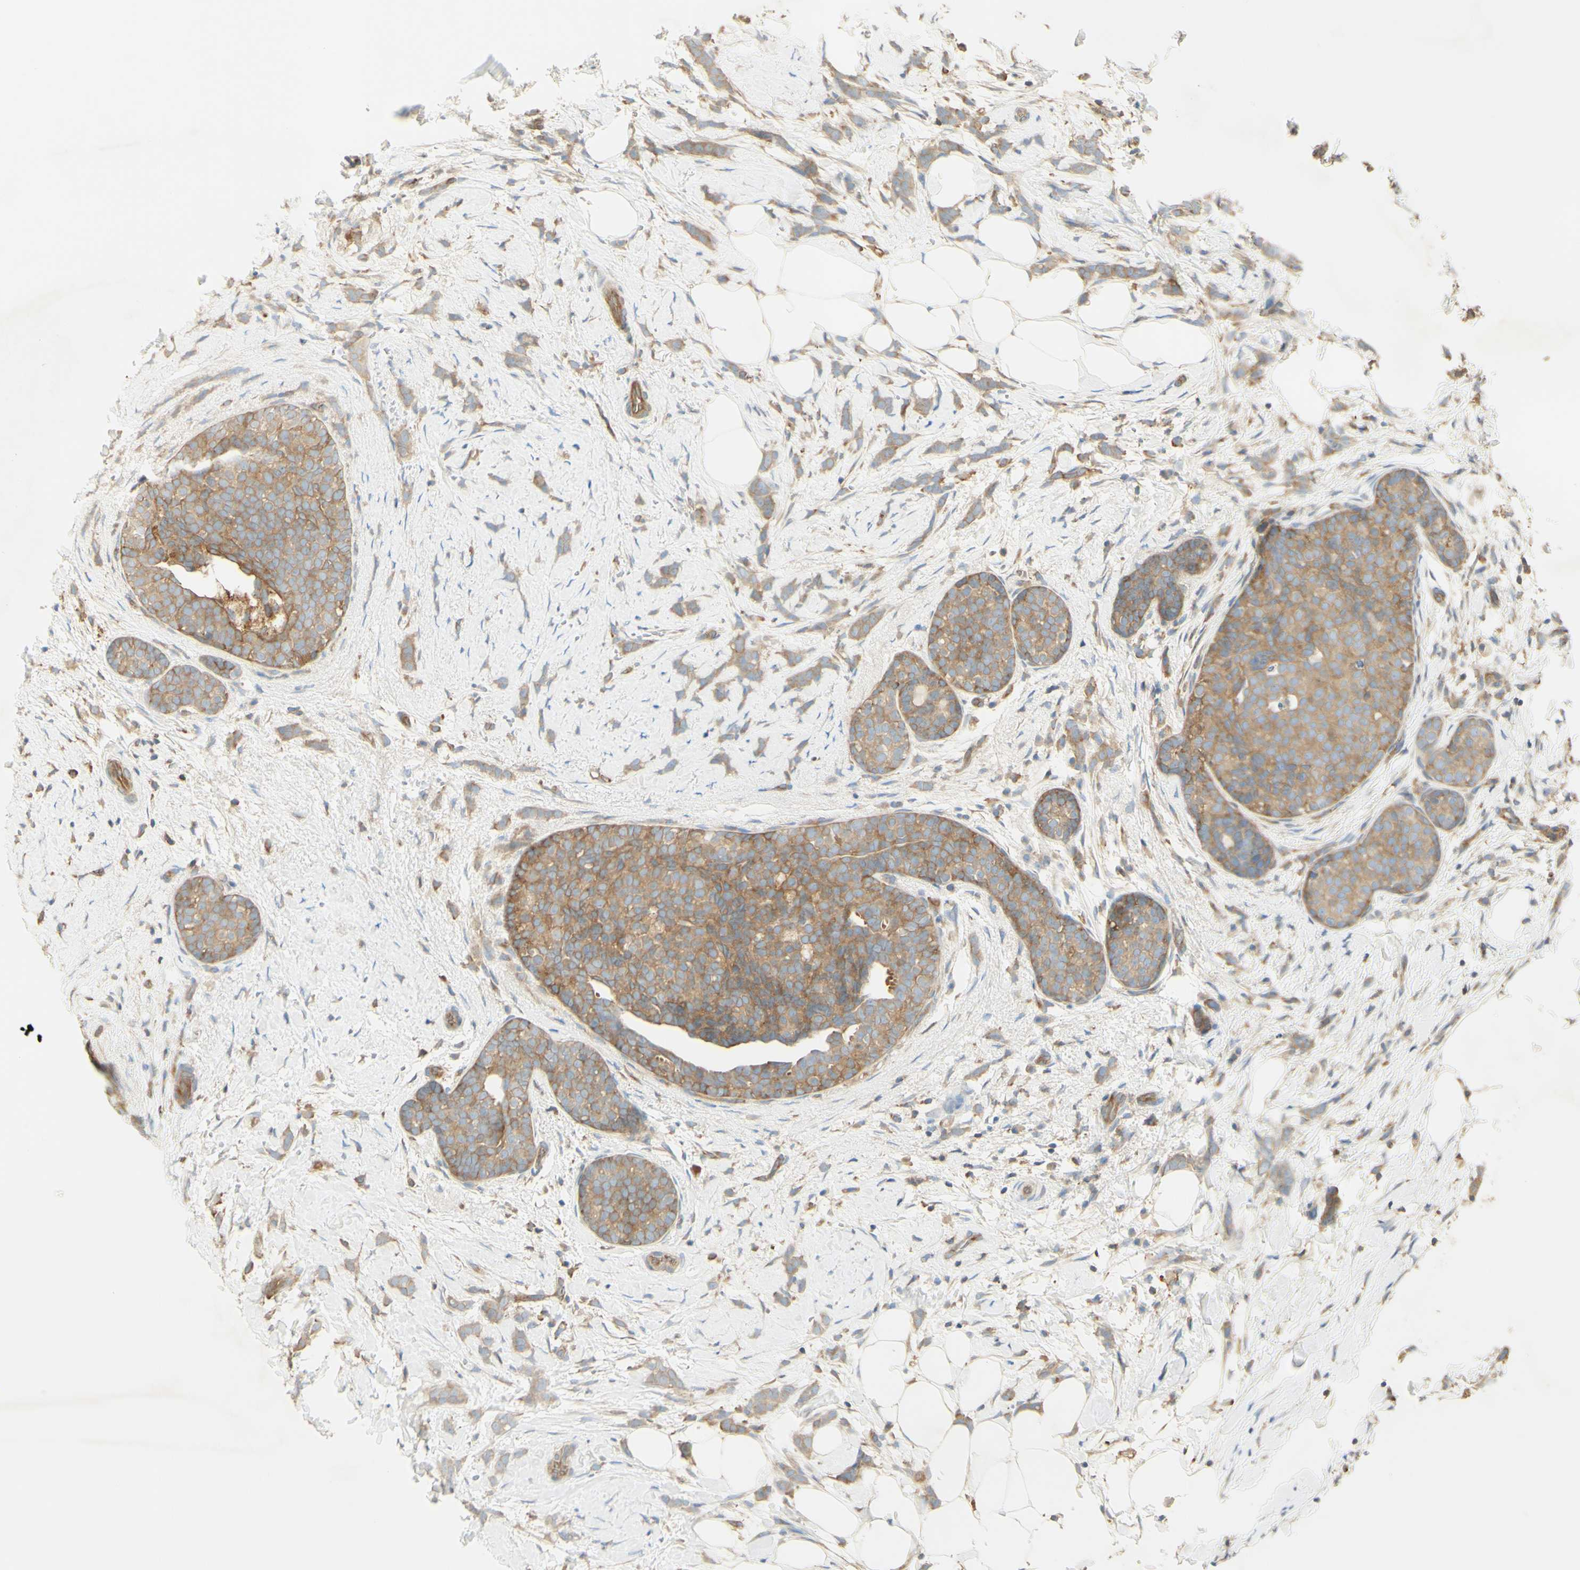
{"staining": {"intensity": "moderate", "quantity": ">75%", "location": "cytoplasmic/membranous"}, "tissue": "breast cancer", "cell_type": "Tumor cells", "image_type": "cancer", "snomed": [{"axis": "morphology", "description": "Lobular carcinoma, in situ"}, {"axis": "morphology", "description": "Lobular carcinoma"}, {"axis": "topography", "description": "Breast"}], "caption": "Immunohistochemical staining of human breast lobular carcinoma in situ exhibits medium levels of moderate cytoplasmic/membranous staining in about >75% of tumor cells.", "gene": "IKBKG", "patient": {"sex": "female", "age": 41}}